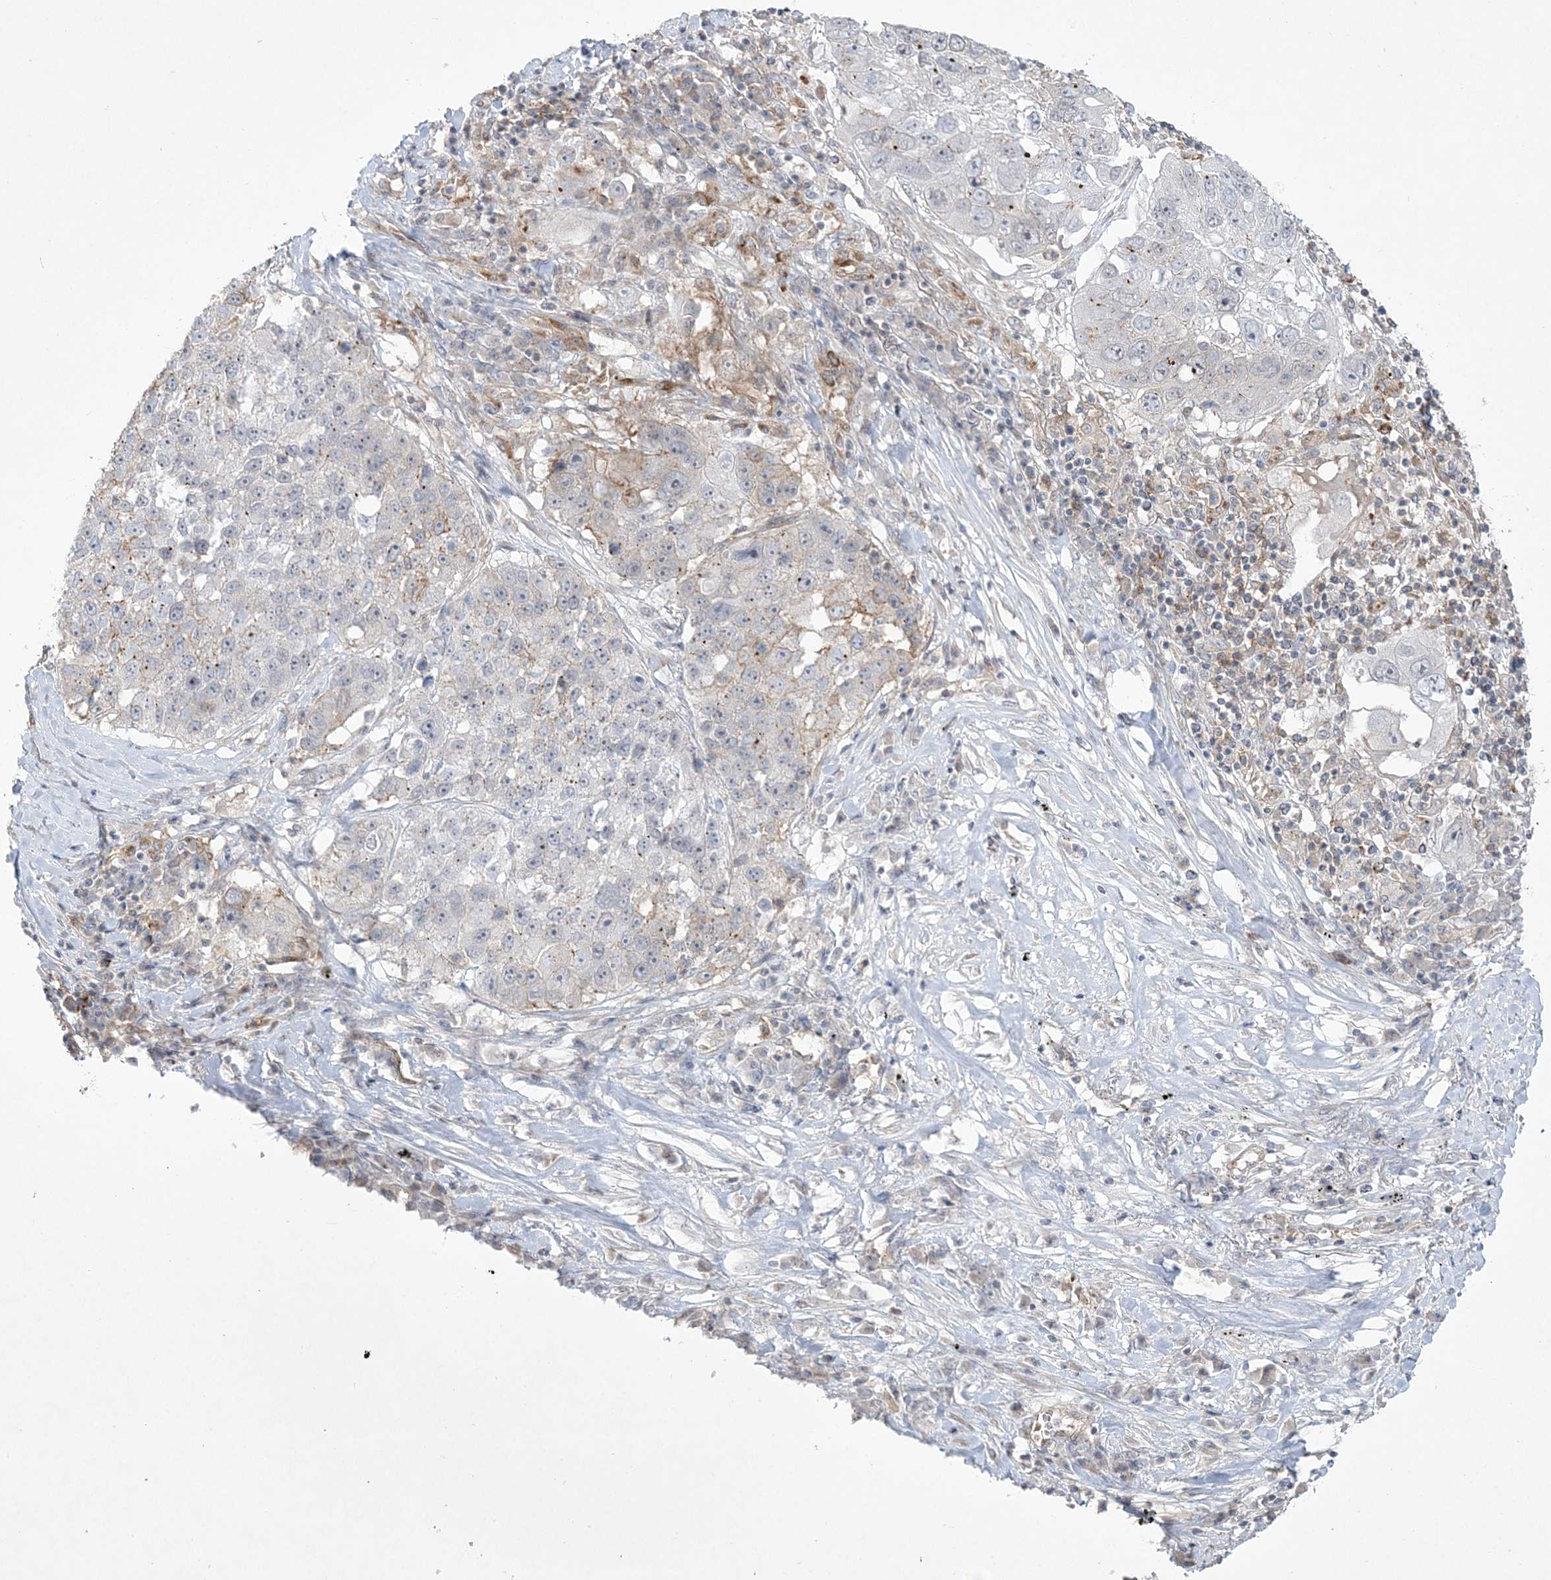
{"staining": {"intensity": "weak", "quantity": "<25%", "location": "cytoplasmic/membranous"}, "tissue": "lung cancer", "cell_type": "Tumor cells", "image_type": "cancer", "snomed": [{"axis": "morphology", "description": "Squamous cell carcinoma, NOS"}, {"axis": "topography", "description": "Lung"}], "caption": "Tumor cells are negative for protein expression in human lung cancer. (Brightfield microscopy of DAB (3,3'-diaminobenzidine) immunohistochemistry (IHC) at high magnification).", "gene": "ADAMTS12", "patient": {"sex": "male", "age": 61}}